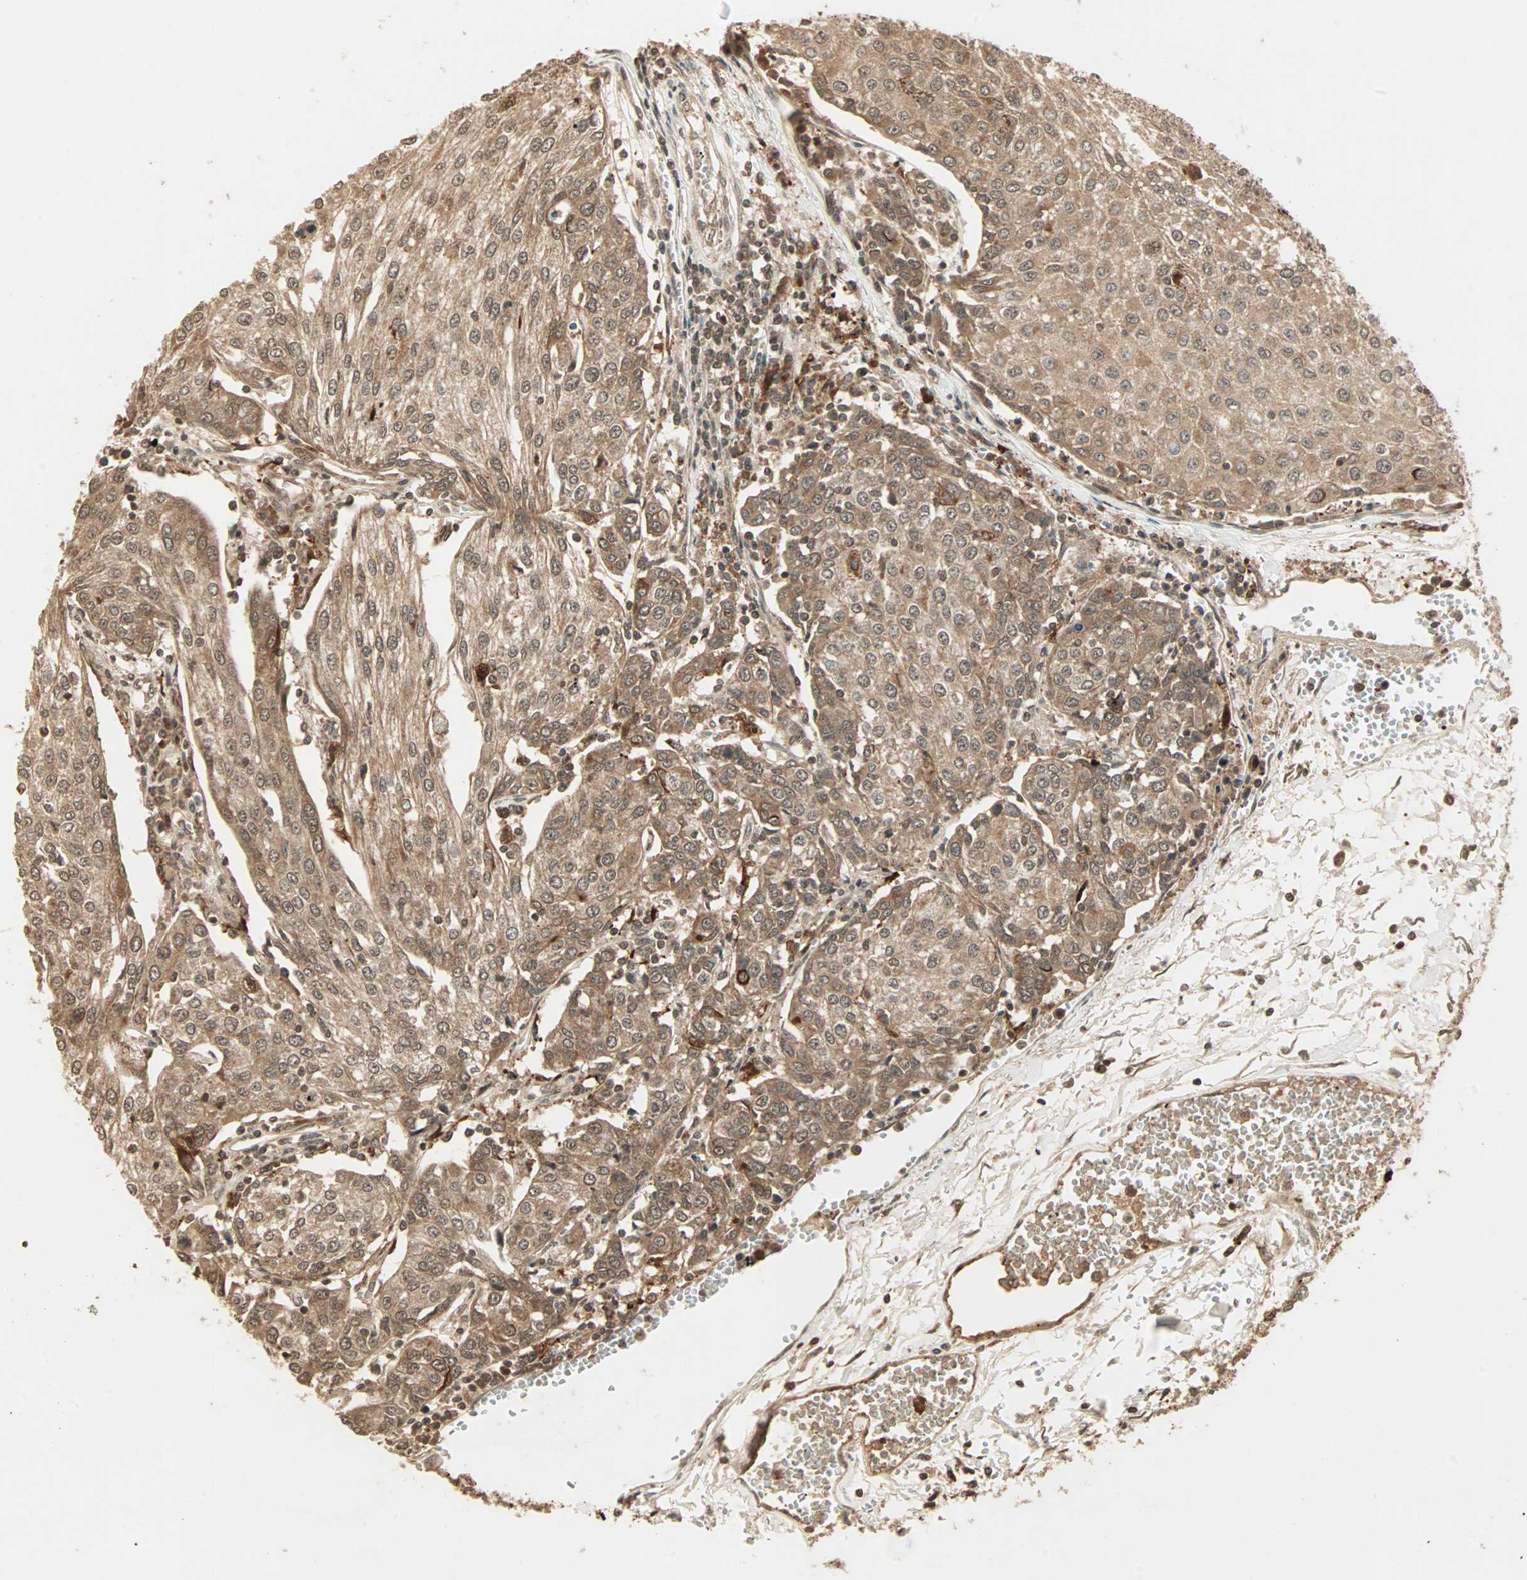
{"staining": {"intensity": "moderate", "quantity": ">75%", "location": "cytoplasmic/membranous"}, "tissue": "urothelial cancer", "cell_type": "Tumor cells", "image_type": "cancer", "snomed": [{"axis": "morphology", "description": "Urothelial carcinoma, High grade"}, {"axis": "topography", "description": "Urinary bladder"}], "caption": "An immunohistochemistry (IHC) histopathology image of tumor tissue is shown. Protein staining in brown highlights moderate cytoplasmic/membranous positivity in urothelial cancer within tumor cells. The staining was performed using DAB (3,3'-diaminobenzidine) to visualize the protein expression in brown, while the nuclei were stained in blue with hematoxylin (Magnification: 20x).", "gene": "RFFL", "patient": {"sex": "female", "age": 85}}